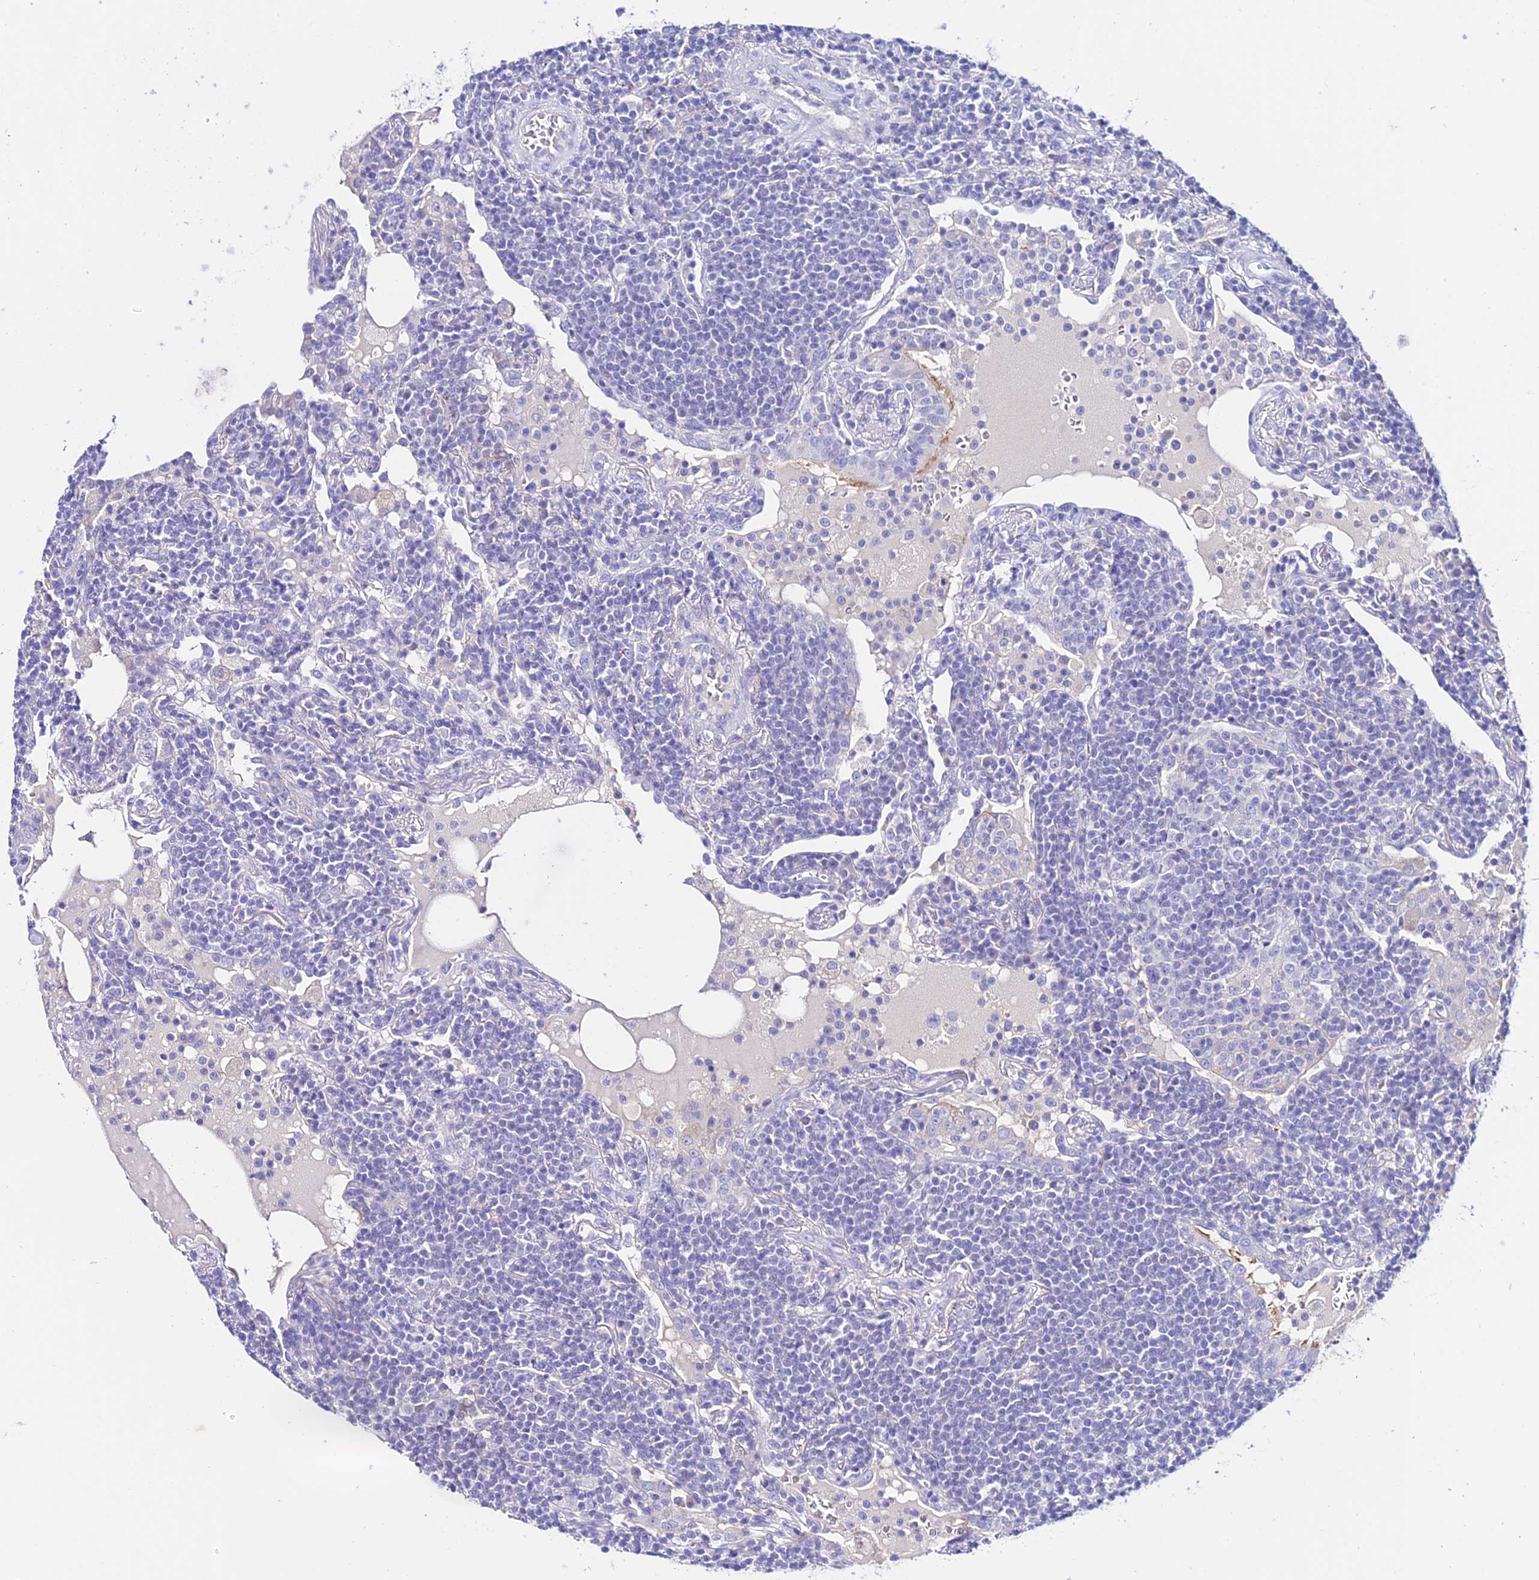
{"staining": {"intensity": "negative", "quantity": "none", "location": "none"}, "tissue": "lymphoma", "cell_type": "Tumor cells", "image_type": "cancer", "snomed": [{"axis": "morphology", "description": "Malignant lymphoma, non-Hodgkin's type, Low grade"}, {"axis": "topography", "description": "Lung"}], "caption": "DAB immunohistochemical staining of malignant lymphoma, non-Hodgkin's type (low-grade) exhibits no significant positivity in tumor cells.", "gene": "TMEM117", "patient": {"sex": "female", "age": 71}}